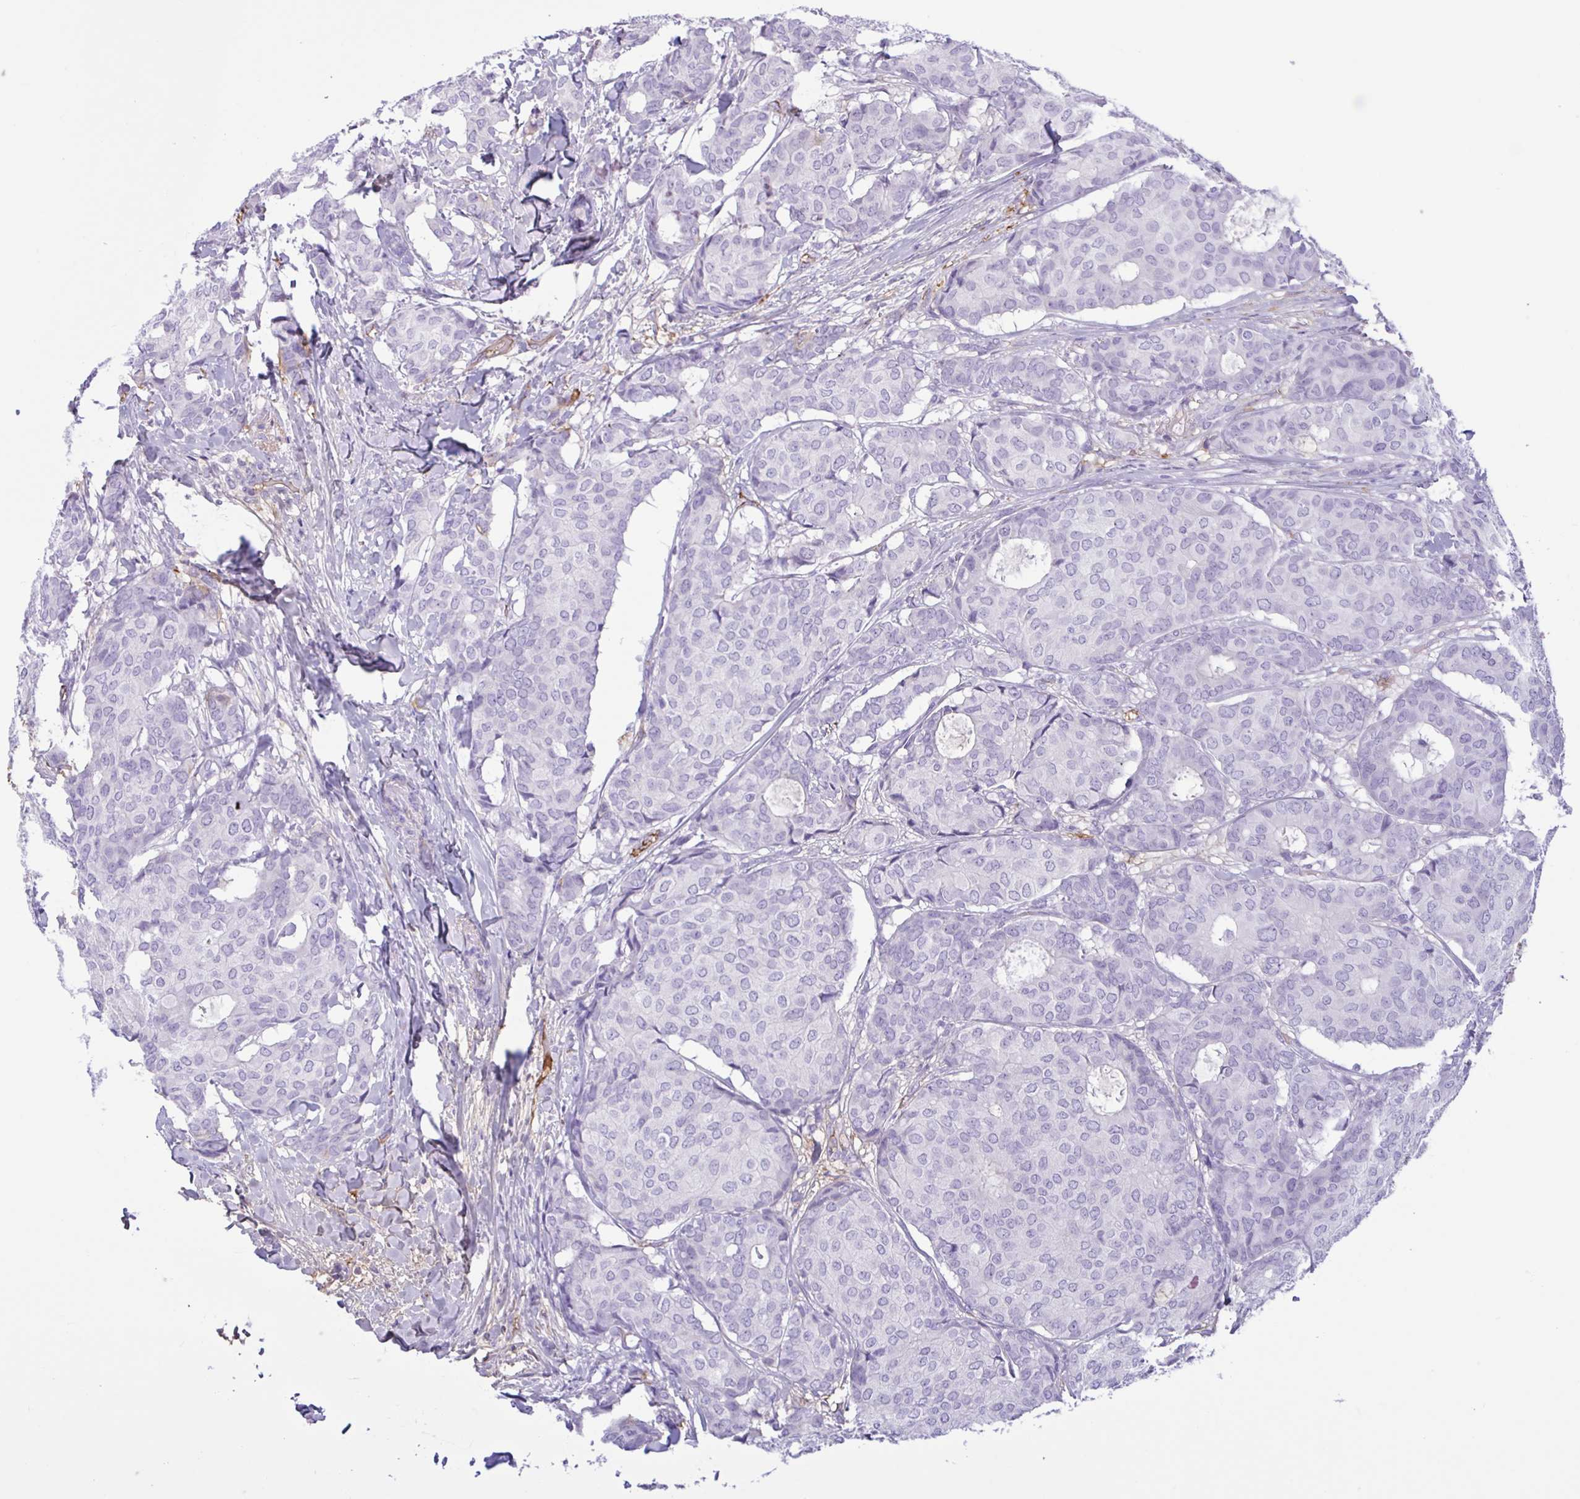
{"staining": {"intensity": "negative", "quantity": "none", "location": "none"}, "tissue": "breast cancer", "cell_type": "Tumor cells", "image_type": "cancer", "snomed": [{"axis": "morphology", "description": "Duct carcinoma"}, {"axis": "topography", "description": "Breast"}], "caption": "DAB (3,3'-diaminobenzidine) immunohistochemical staining of breast cancer (intraductal carcinoma) displays no significant positivity in tumor cells.", "gene": "LARGE2", "patient": {"sex": "female", "age": 75}}